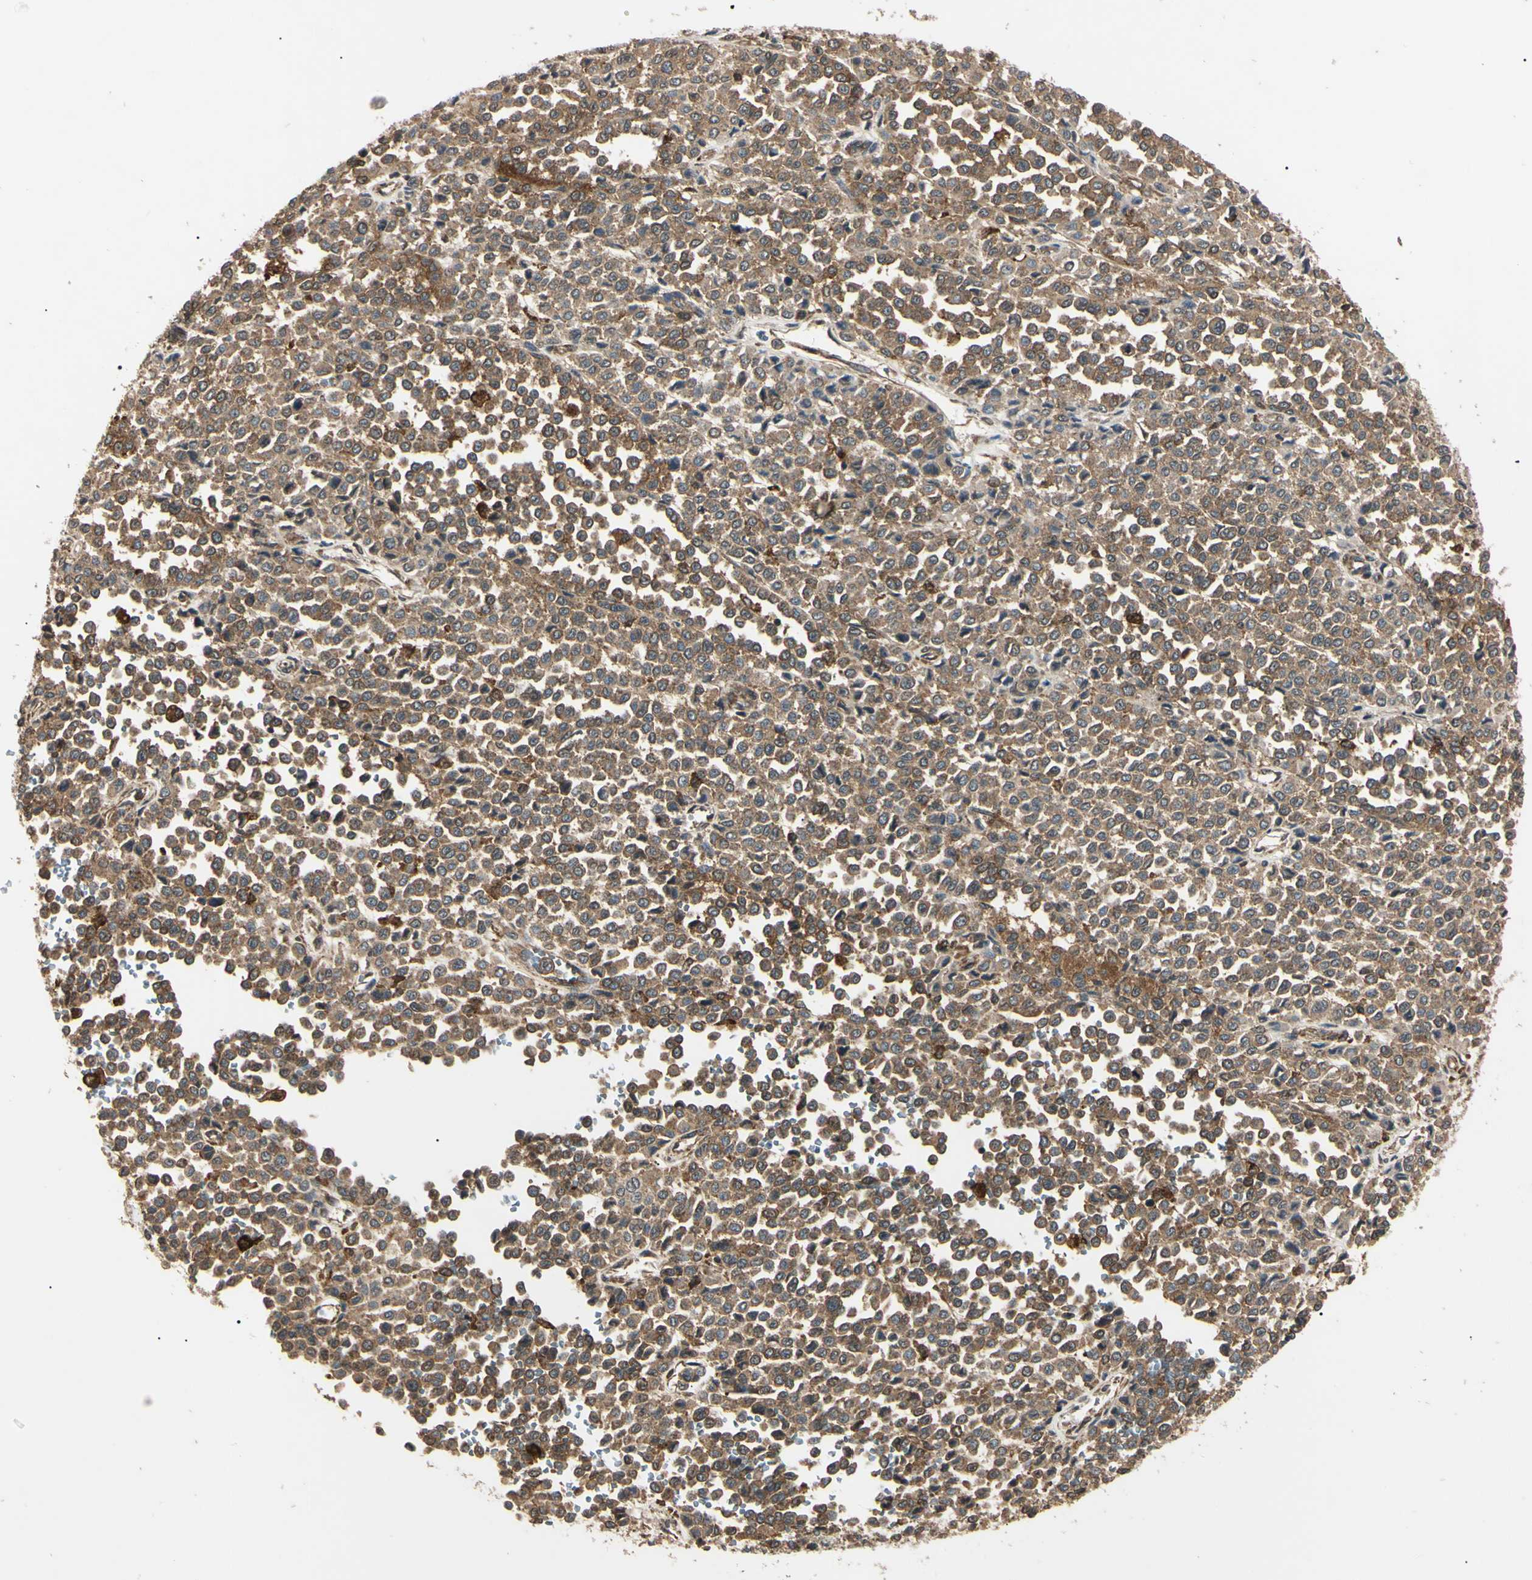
{"staining": {"intensity": "moderate", "quantity": ">75%", "location": "cytoplasmic/membranous"}, "tissue": "melanoma", "cell_type": "Tumor cells", "image_type": "cancer", "snomed": [{"axis": "morphology", "description": "Malignant melanoma, Metastatic site"}, {"axis": "topography", "description": "Pancreas"}], "caption": "Immunohistochemical staining of human melanoma displays medium levels of moderate cytoplasmic/membranous positivity in about >75% of tumor cells. (DAB IHC, brown staining for protein, blue staining for nuclei).", "gene": "EPN1", "patient": {"sex": "female", "age": 30}}